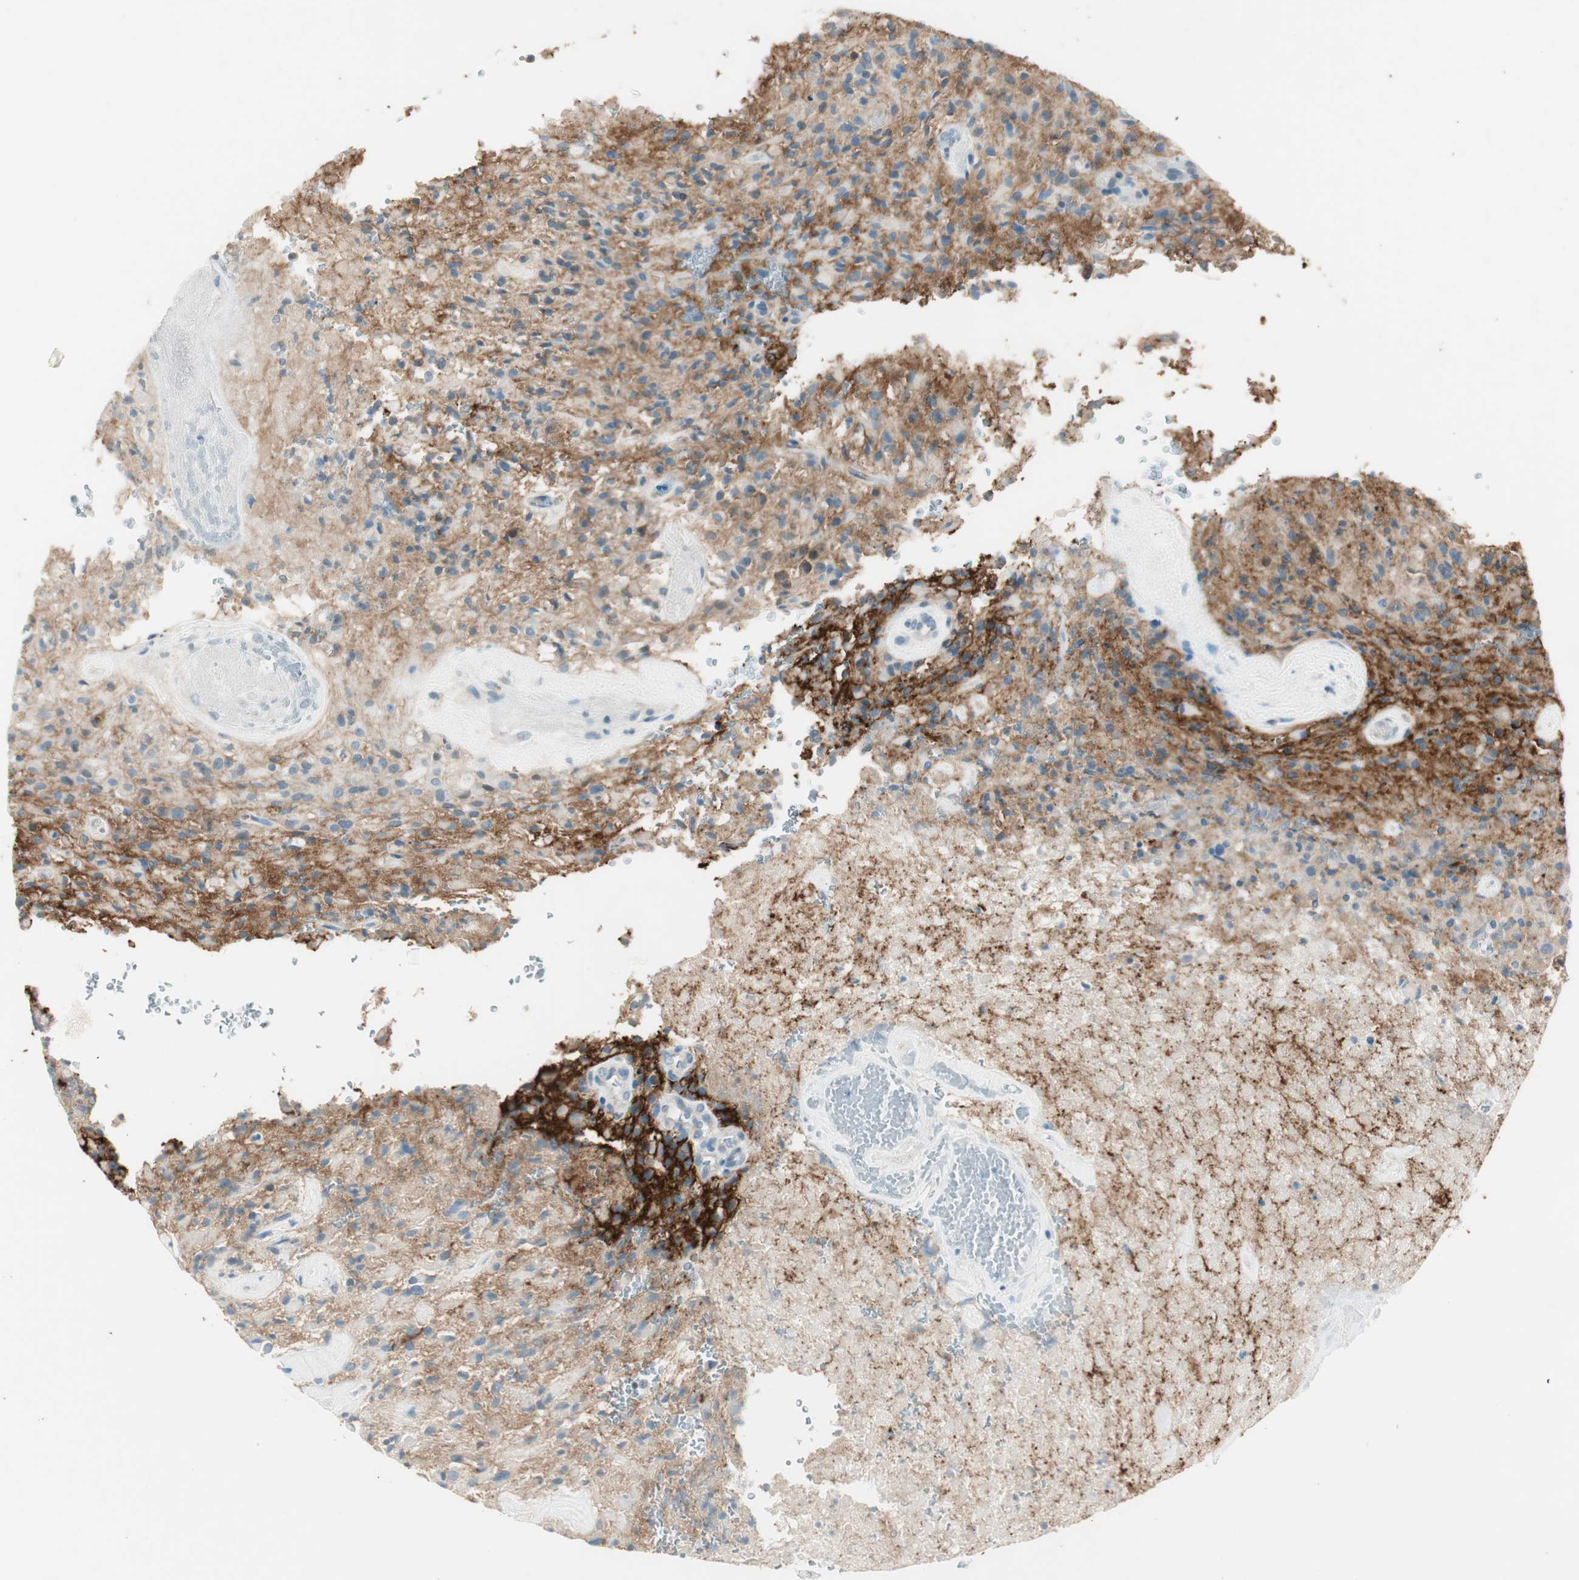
{"staining": {"intensity": "negative", "quantity": "none", "location": "none"}, "tissue": "glioma", "cell_type": "Tumor cells", "image_type": "cancer", "snomed": [{"axis": "morphology", "description": "Glioma, malignant, High grade"}, {"axis": "topography", "description": "Brain"}], "caption": "IHC image of glioma stained for a protein (brown), which displays no positivity in tumor cells. Brightfield microscopy of IHC stained with DAB (3,3'-diaminobenzidine) (brown) and hematoxylin (blue), captured at high magnification.", "gene": "GNAO1", "patient": {"sex": "male", "age": 71}}